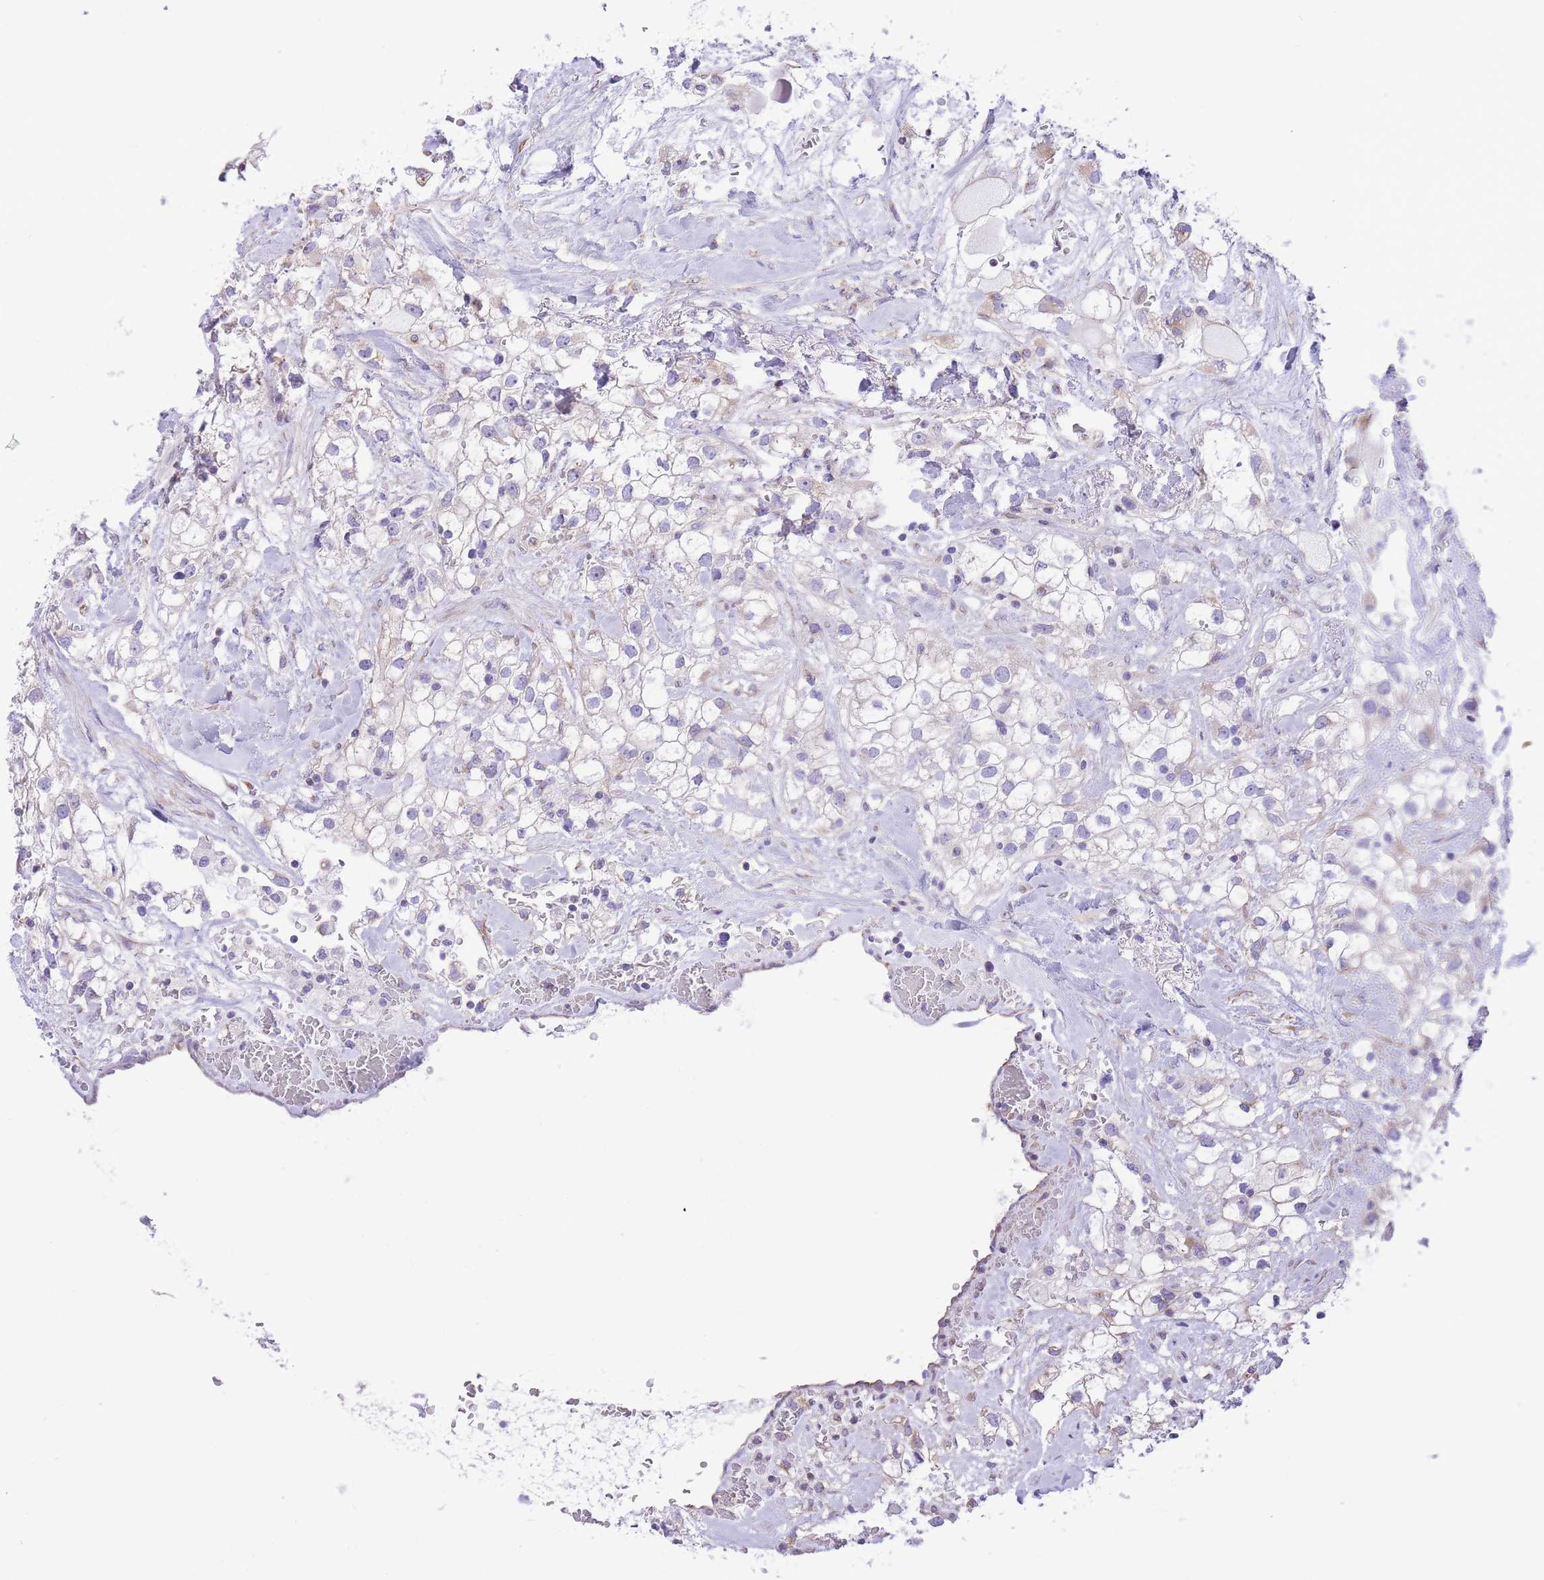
{"staining": {"intensity": "negative", "quantity": "none", "location": "none"}, "tissue": "renal cancer", "cell_type": "Tumor cells", "image_type": "cancer", "snomed": [{"axis": "morphology", "description": "Adenocarcinoma, NOS"}, {"axis": "topography", "description": "Kidney"}], "caption": "Protein analysis of renal cancer displays no significant staining in tumor cells.", "gene": "RHOU", "patient": {"sex": "male", "age": 59}}